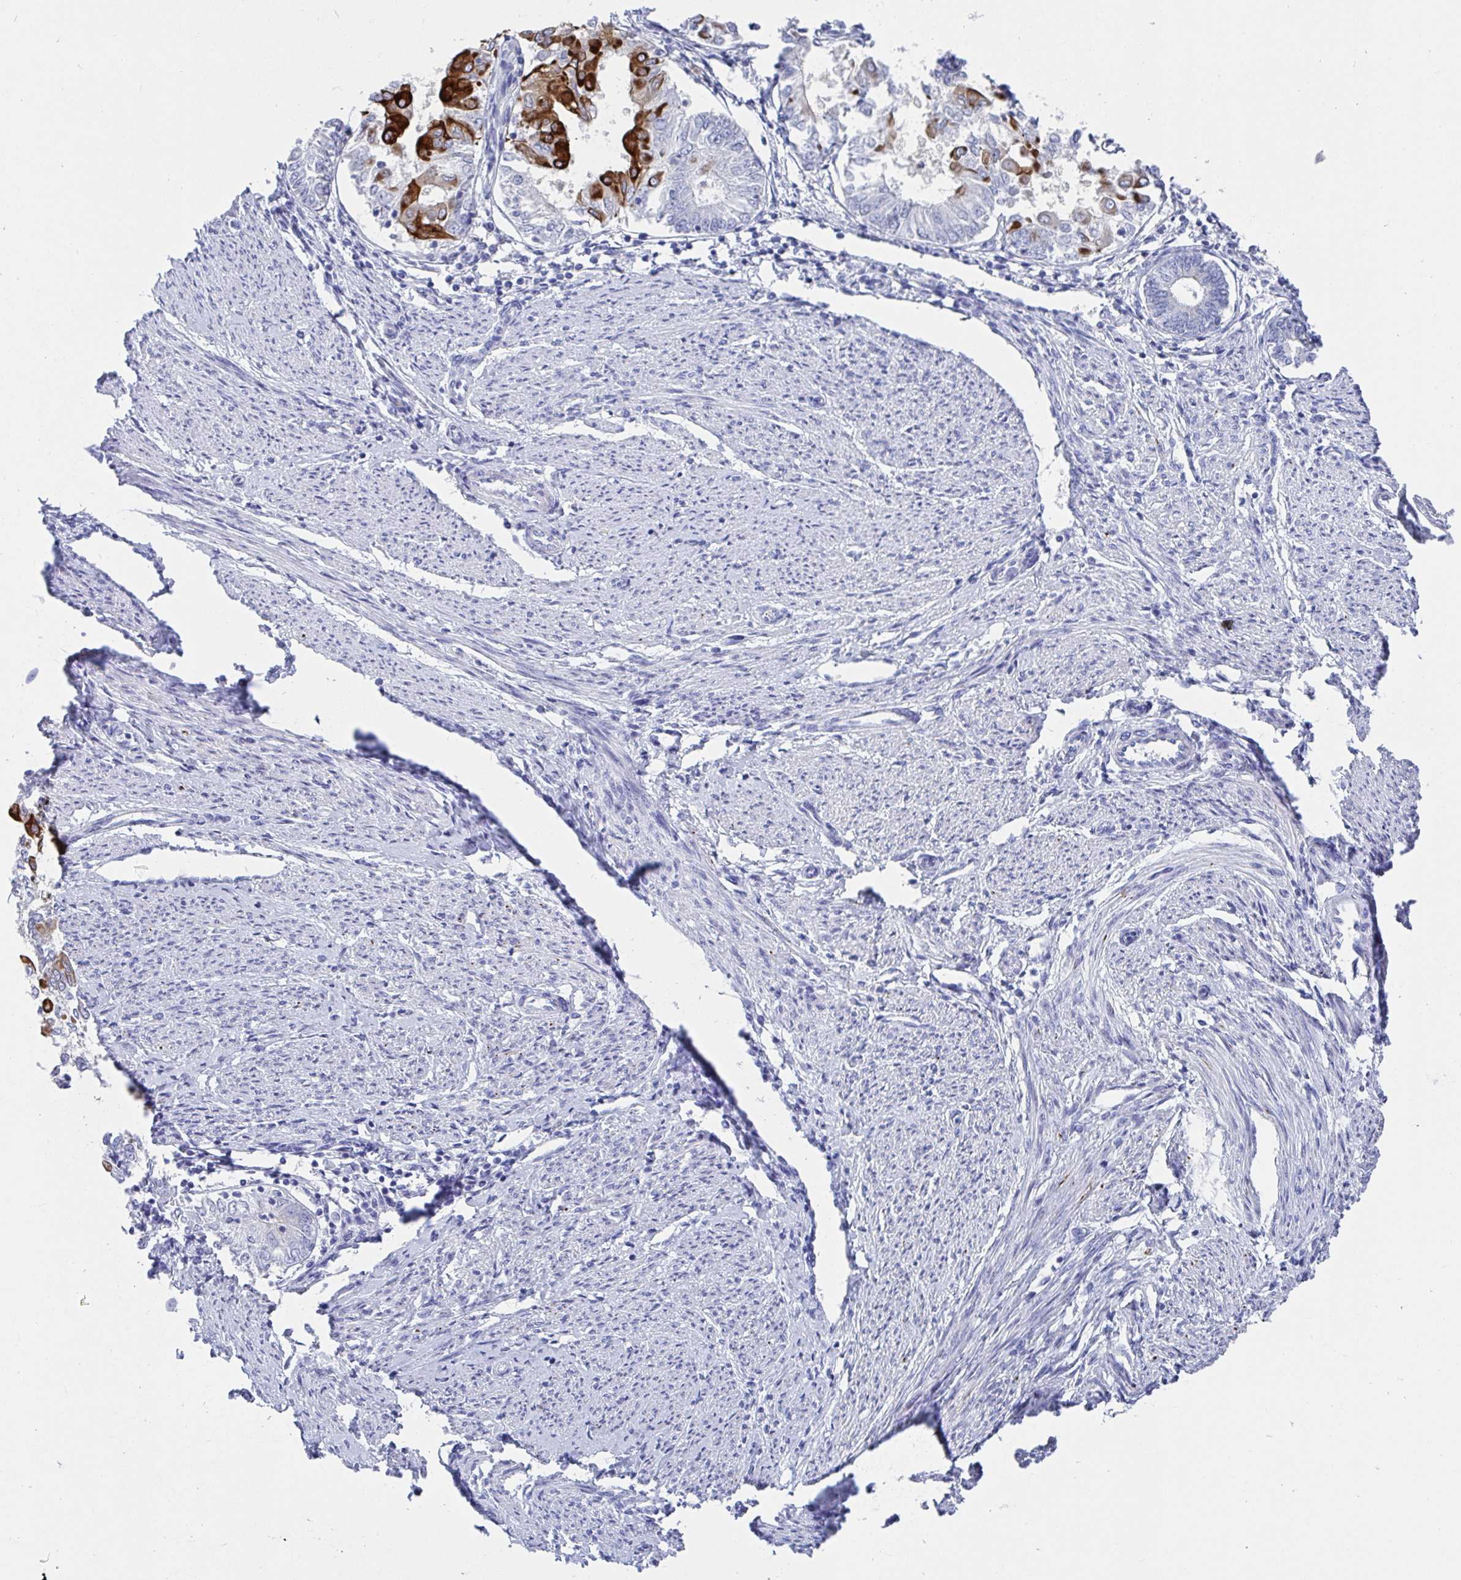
{"staining": {"intensity": "strong", "quantity": "<25%", "location": "cytoplasmic/membranous"}, "tissue": "endometrial cancer", "cell_type": "Tumor cells", "image_type": "cancer", "snomed": [{"axis": "morphology", "description": "Adenocarcinoma, NOS"}, {"axis": "topography", "description": "Endometrium"}], "caption": "Endometrial cancer (adenocarcinoma) stained with DAB IHC shows medium levels of strong cytoplasmic/membranous positivity in about <25% of tumor cells.", "gene": "CLDN8", "patient": {"sex": "female", "age": 68}}